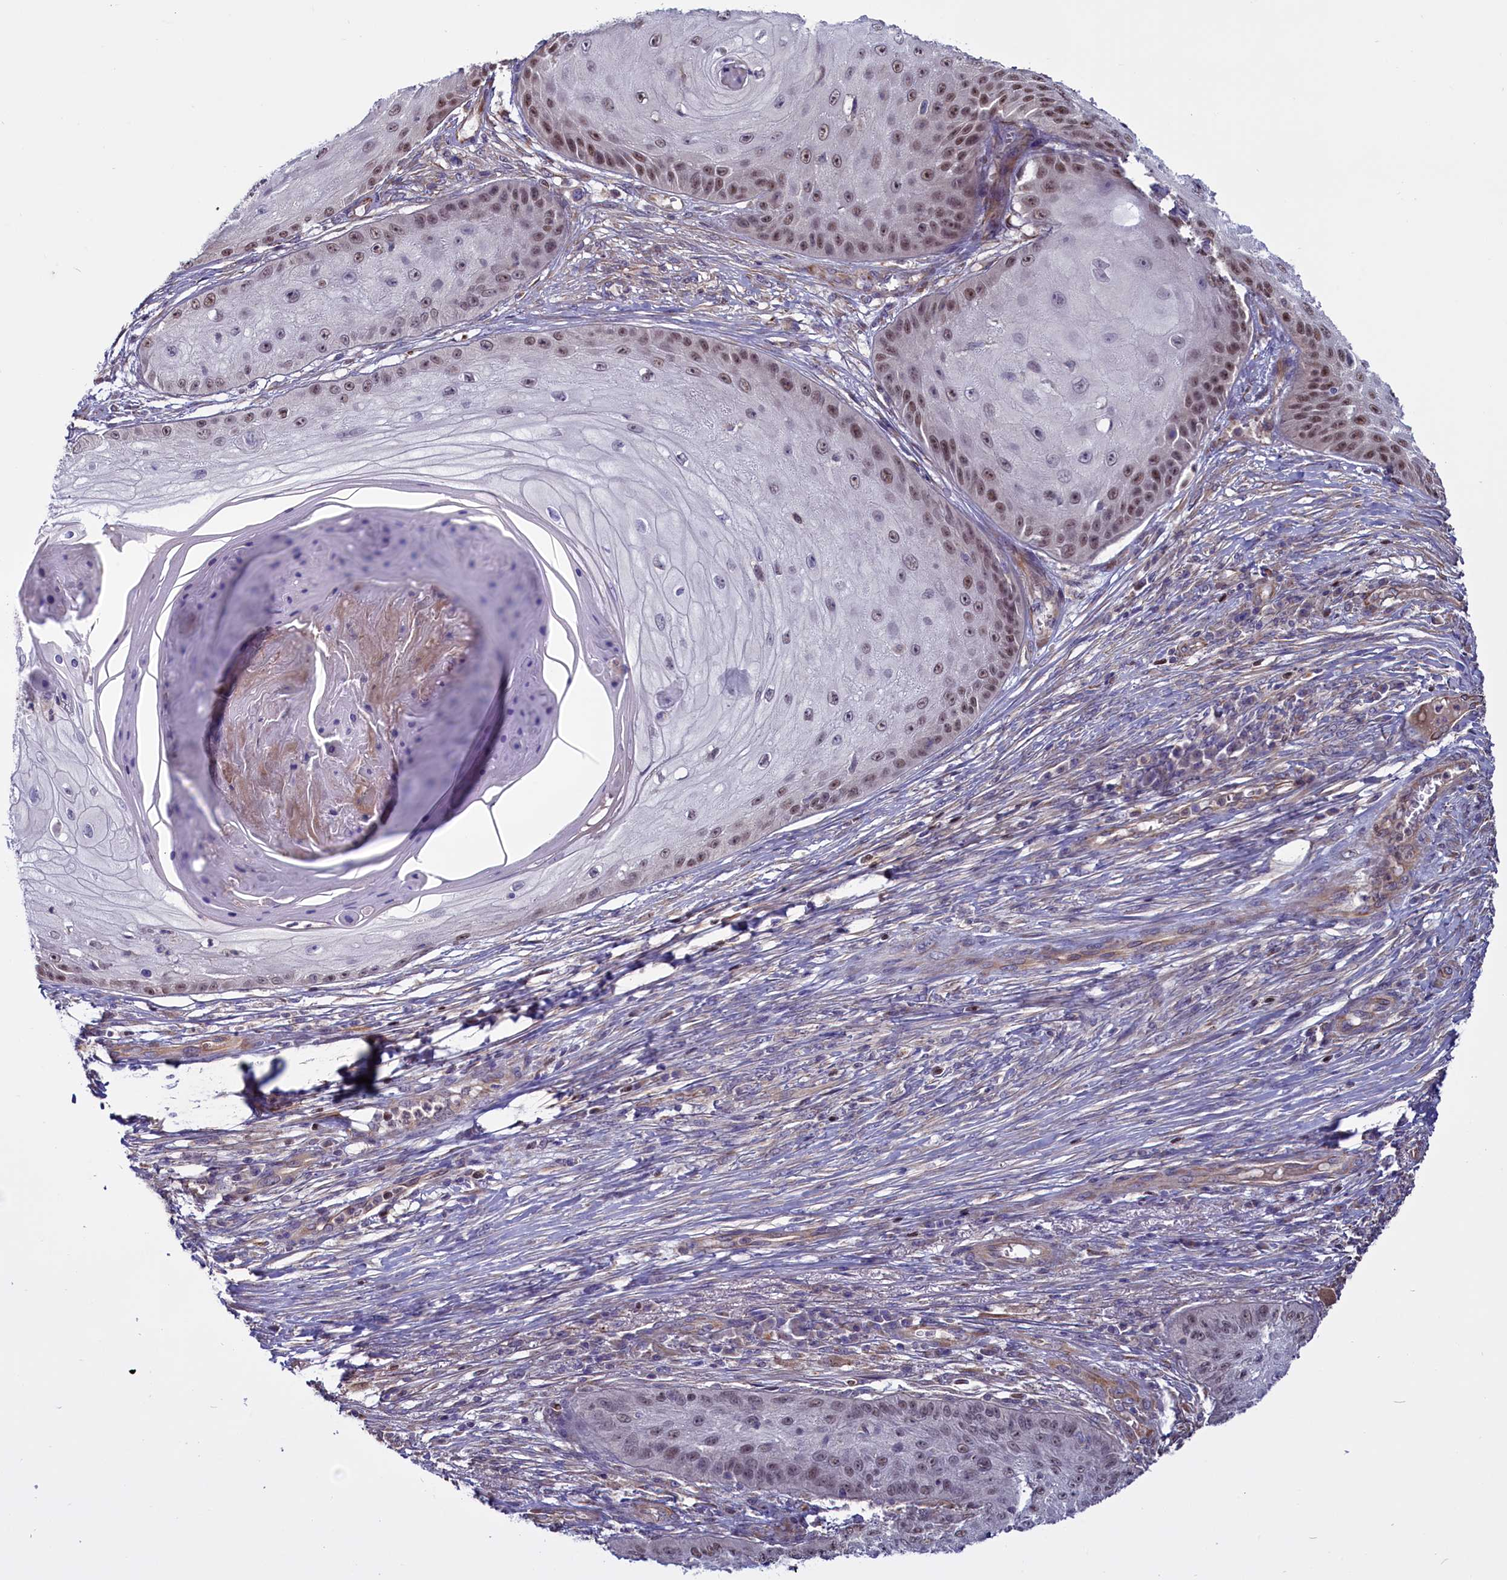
{"staining": {"intensity": "weak", "quantity": "25%-75%", "location": "nuclear"}, "tissue": "skin cancer", "cell_type": "Tumor cells", "image_type": "cancer", "snomed": [{"axis": "morphology", "description": "Squamous cell carcinoma, NOS"}, {"axis": "topography", "description": "Skin"}], "caption": "Human squamous cell carcinoma (skin) stained with a protein marker reveals weak staining in tumor cells.", "gene": "PDILT", "patient": {"sex": "male", "age": 70}}